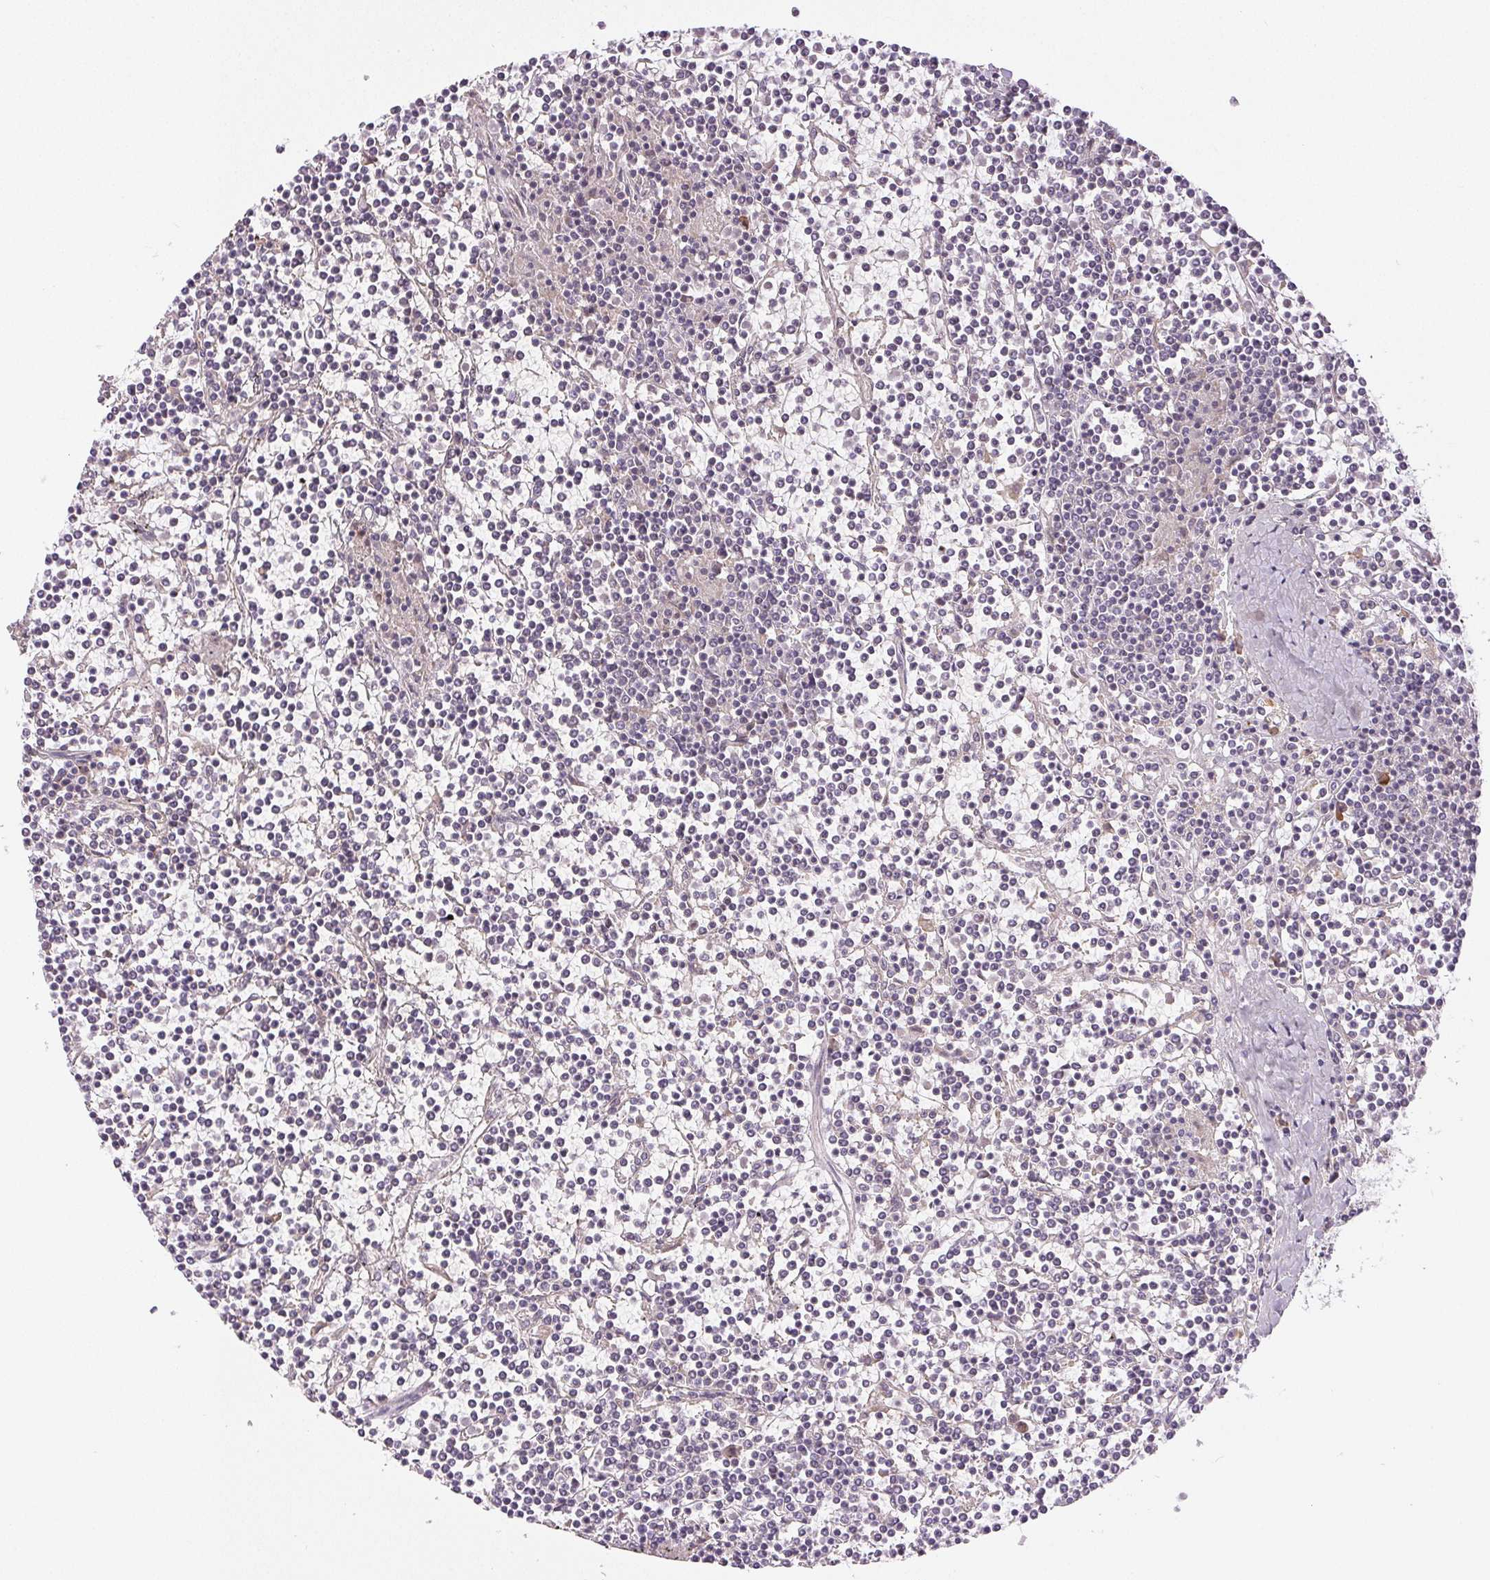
{"staining": {"intensity": "negative", "quantity": "none", "location": "none"}, "tissue": "lymphoma", "cell_type": "Tumor cells", "image_type": "cancer", "snomed": [{"axis": "morphology", "description": "Malignant lymphoma, non-Hodgkin's type, Low grade"}, {"axis": "topography", "description": "Spleen"}], "caption": "High magnification brightfield microscopy of malignant lymphoma, non-Hodgkin's type (low-grade) stained with DAB (3,3'-diaminobenzidine) (brown) and counterstained with hematoxylin (blue): tumor cells show no significant expression.", "gene": "TTC23L", "patient": {"sex": "female", "age": 19}}